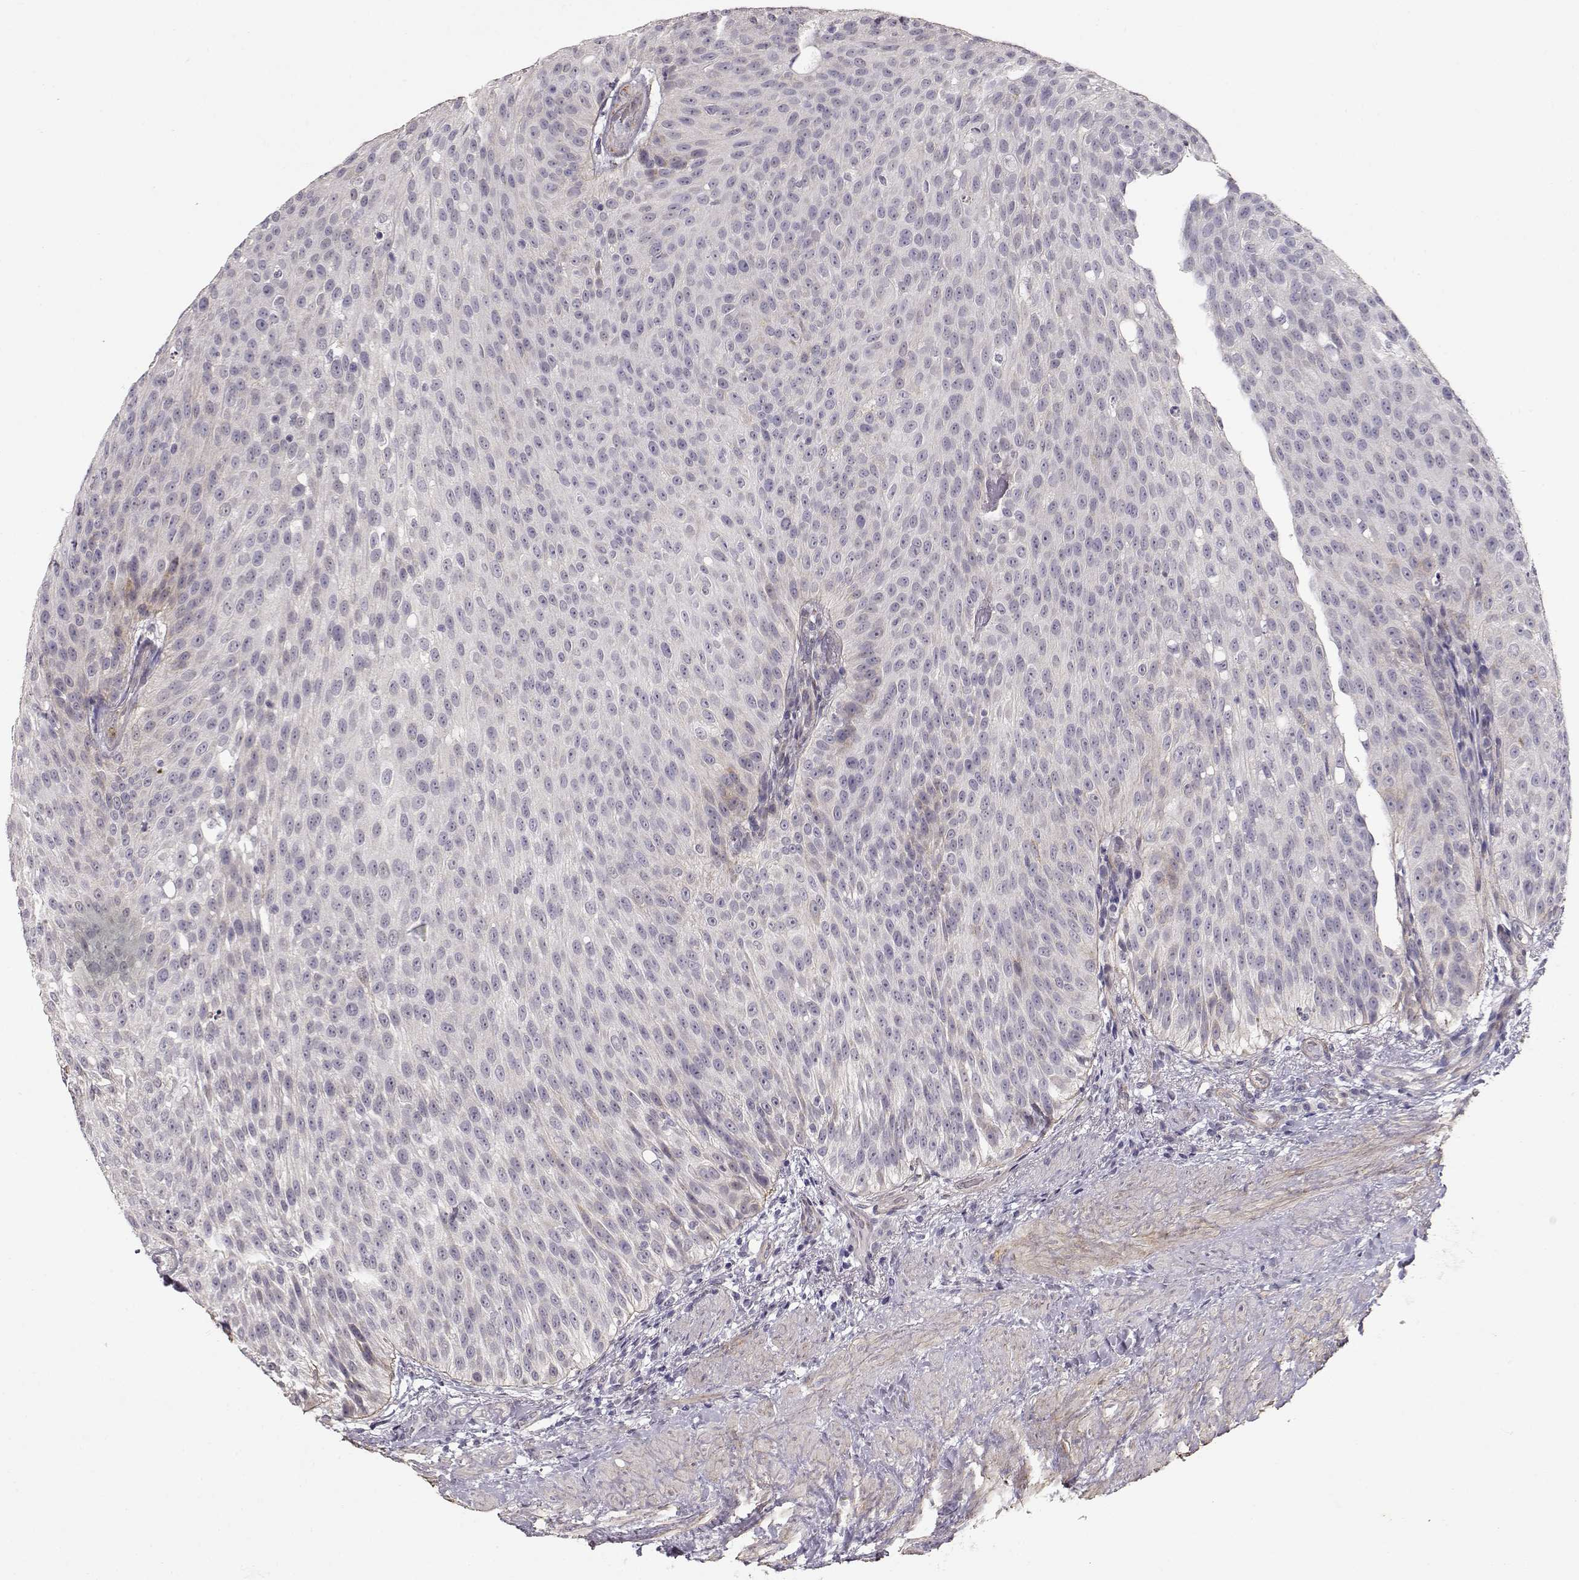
{"staining": {"intensity": "negative", "quantity": "none", "location": "none"}, "tissue": "urothelial cancer", "cell_type": "Tumor cells", "image_type": "cancer", "snomed": [{"axis": "morphology", "description": "Urothelial carcinoma, Low grade"}, {"axis": "topography", "description": "Urinary bladder"}], "caption": "This is an IHC micrograph of urothelial cancer. There is no staining in tumor cells.", "gene": "LAMA5", "patient": {"sex": "male", "age": 78}}